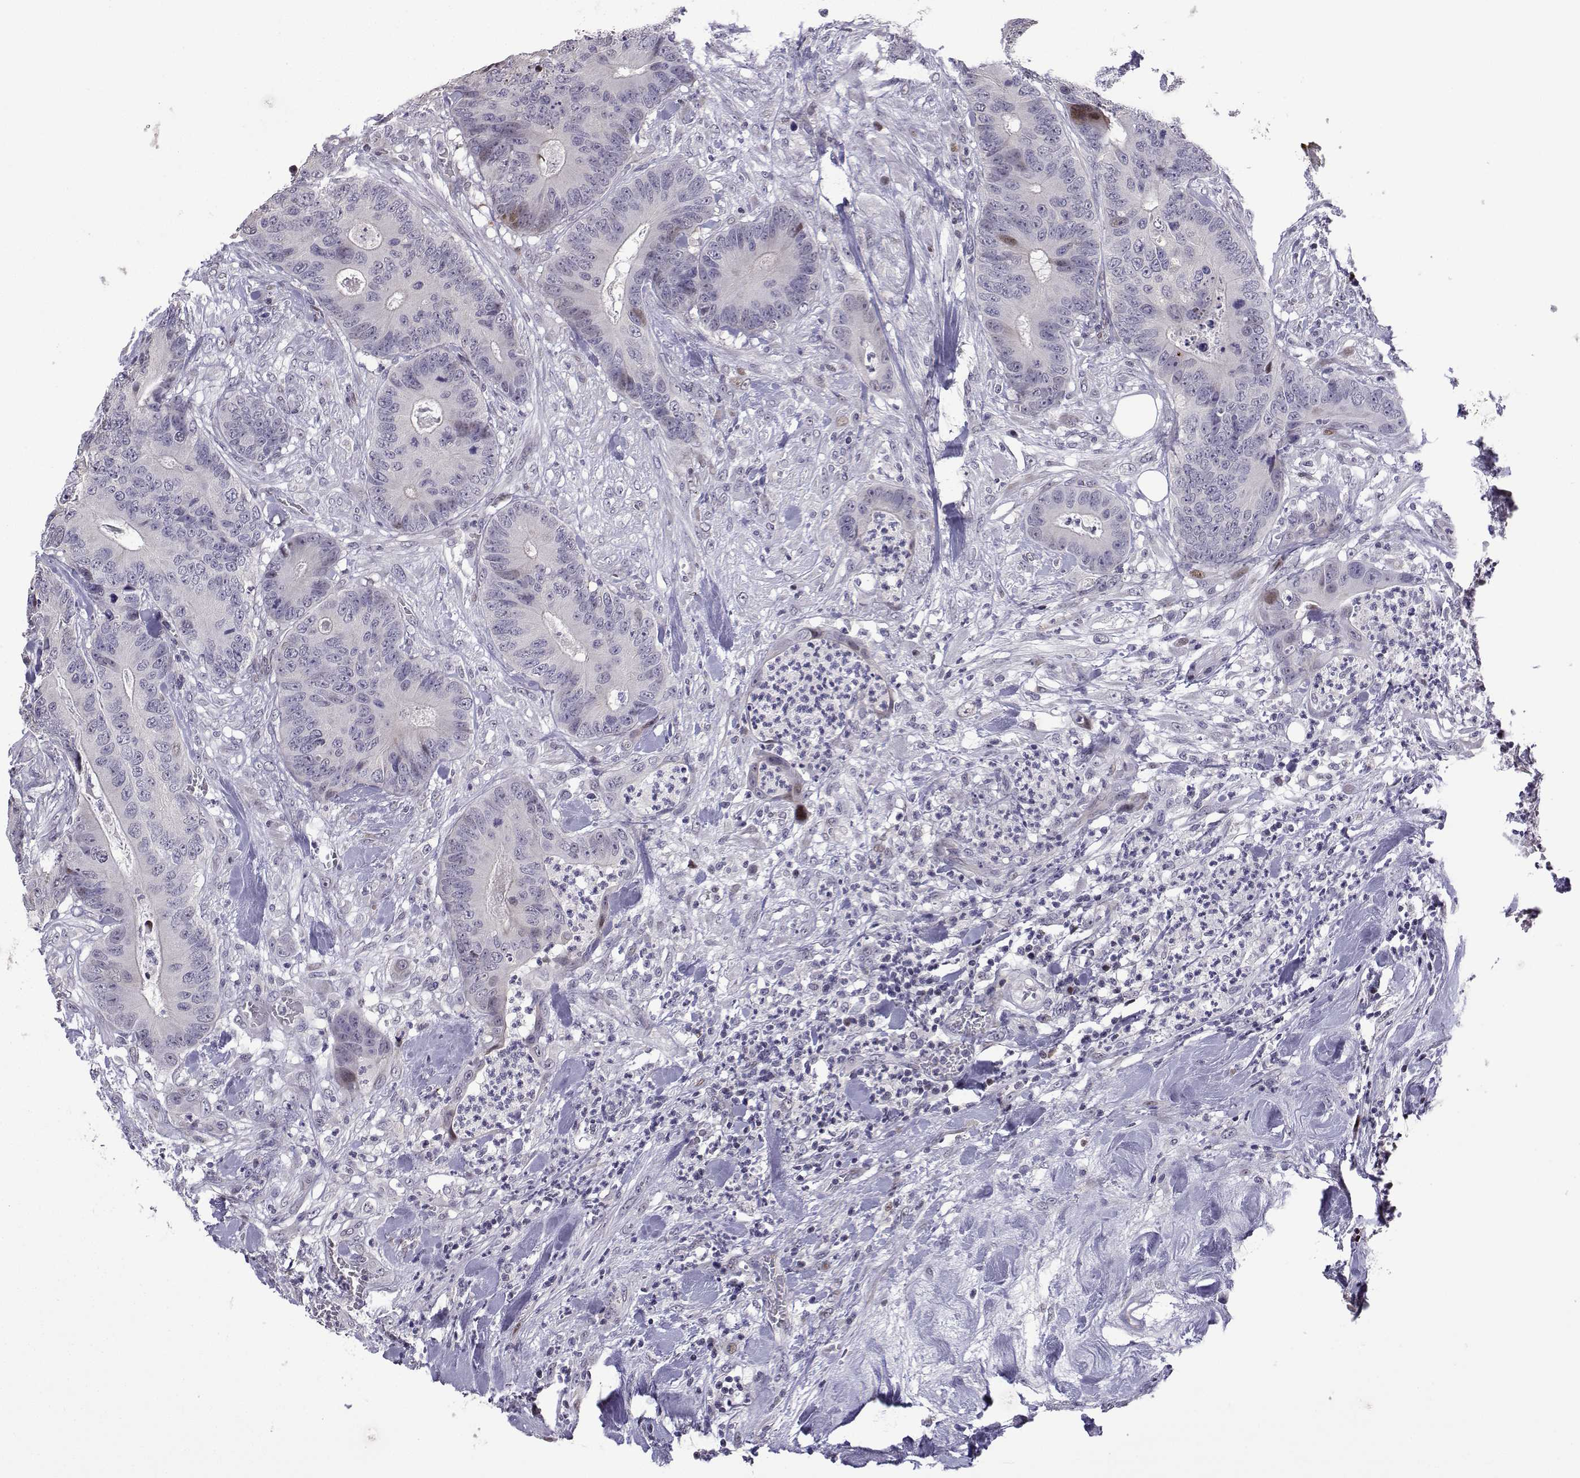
{"staining": {"intensity": "negative", "quantity": "none", "location": "none"}, "tissue": "colorectal cancer", "cell_type": "Tumor cells", "image_type": "cancer", "snomed": [{"axis": "morphology", "description": "Adenocarcinoma, NOS"}, {"axis": "topography", "description": "Colon"}], "caption": "Adenocarcinoma (colorectal) stained for a protein using IHC reveals no expression tumor cells.", "gene": "CFAP70", "patient": {"sex": "male", "age": 84}}